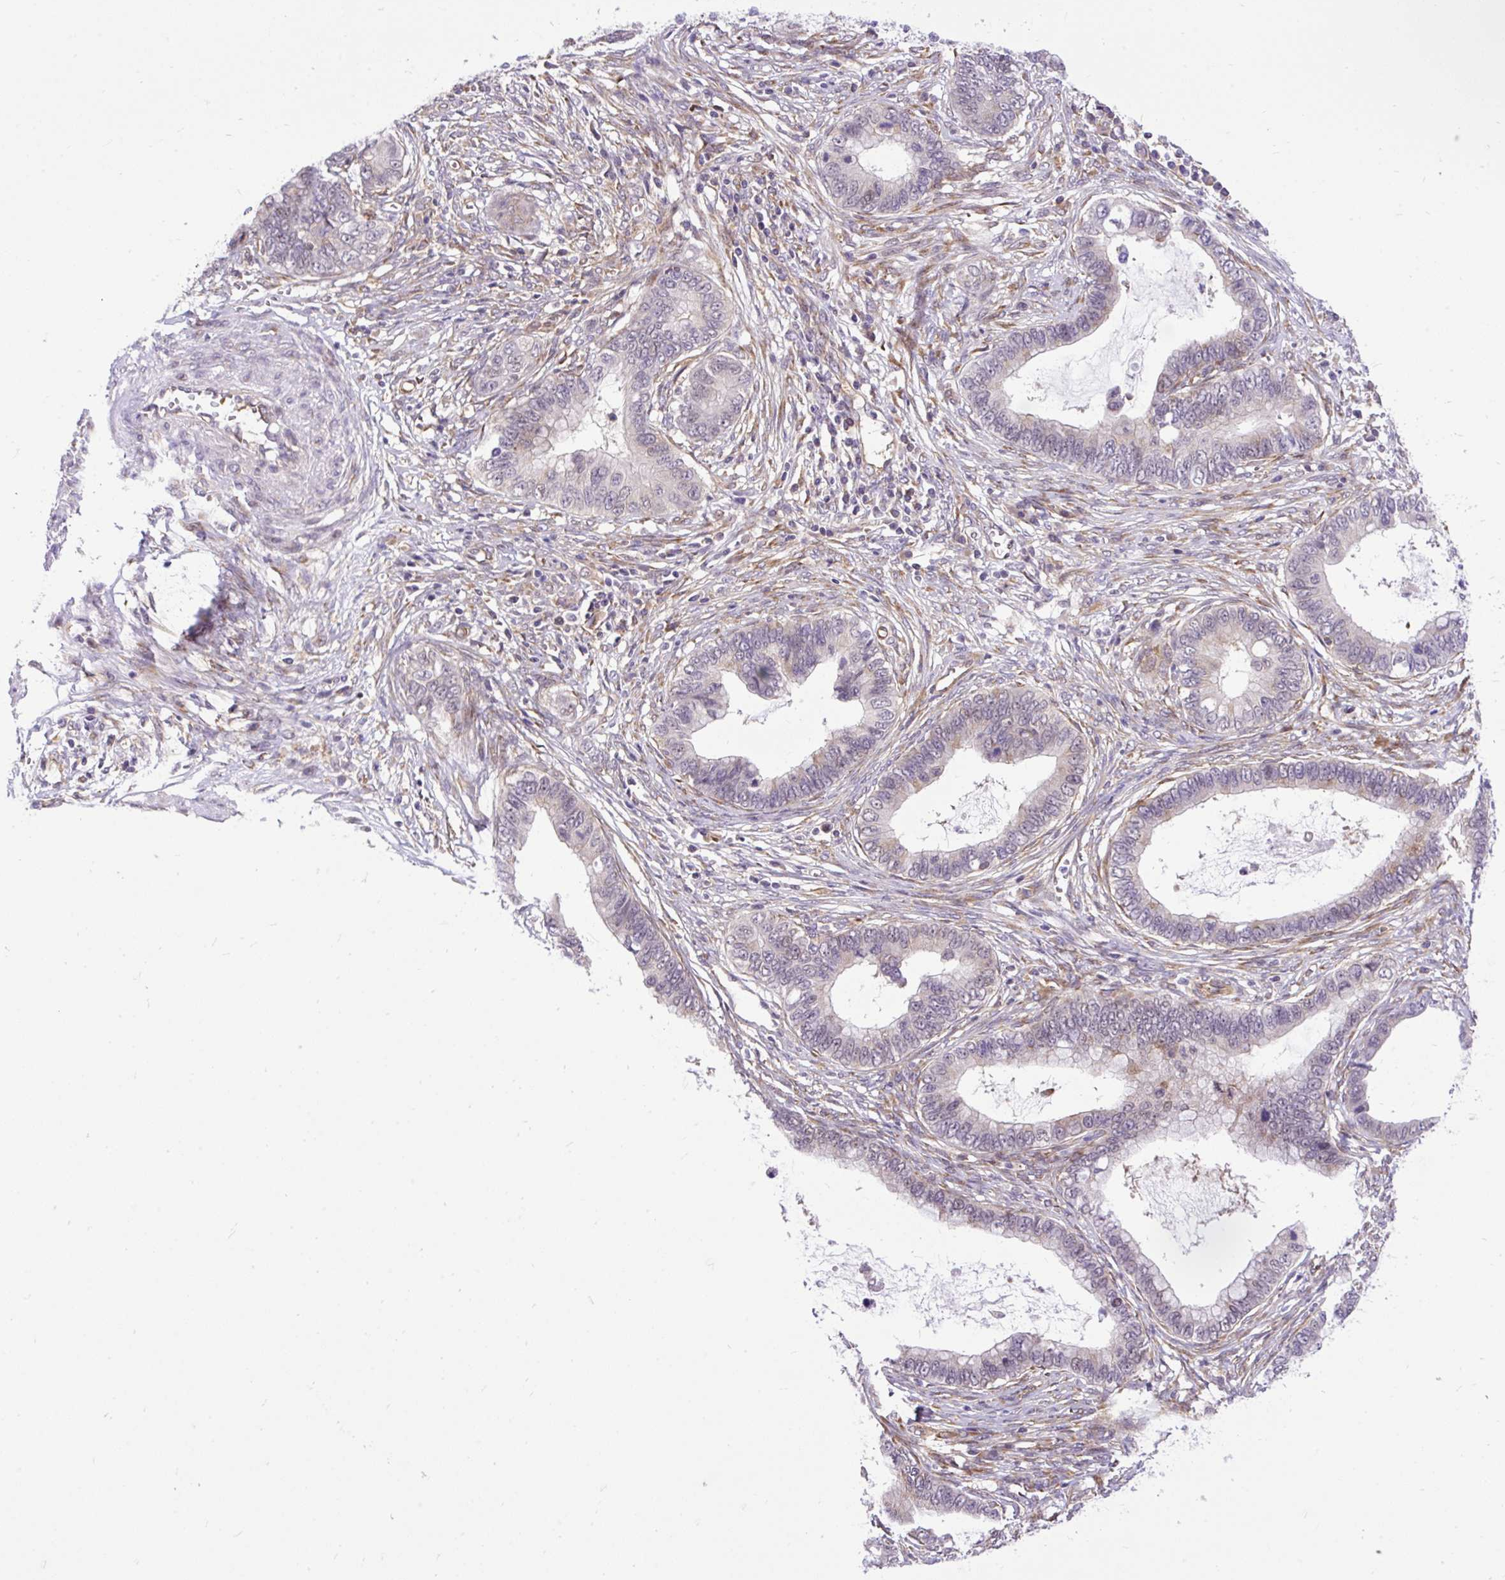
{"staining": {"intensity": "moderate", "quantity": "<25%", "location": "cytoplasmic/membranous"}, "tissue": "cervical cancer", "cell_type": "Tumor cells", "image_type": "cancer", "snomed": [{"axis": "morphology", "description": "Adenocarcinoma, NOS"}, {"axis": "topography", "description": "Cervix"}], "caption": "Approximately <25% of tumor cells in cervical adenocarcinoma demonstrate moderate cytoplasmic/membranous protein expression as visualized by brown immunohistochemical staining.", "gene": "TRIM17", "patient": {"sex": "female", "age": 44}}